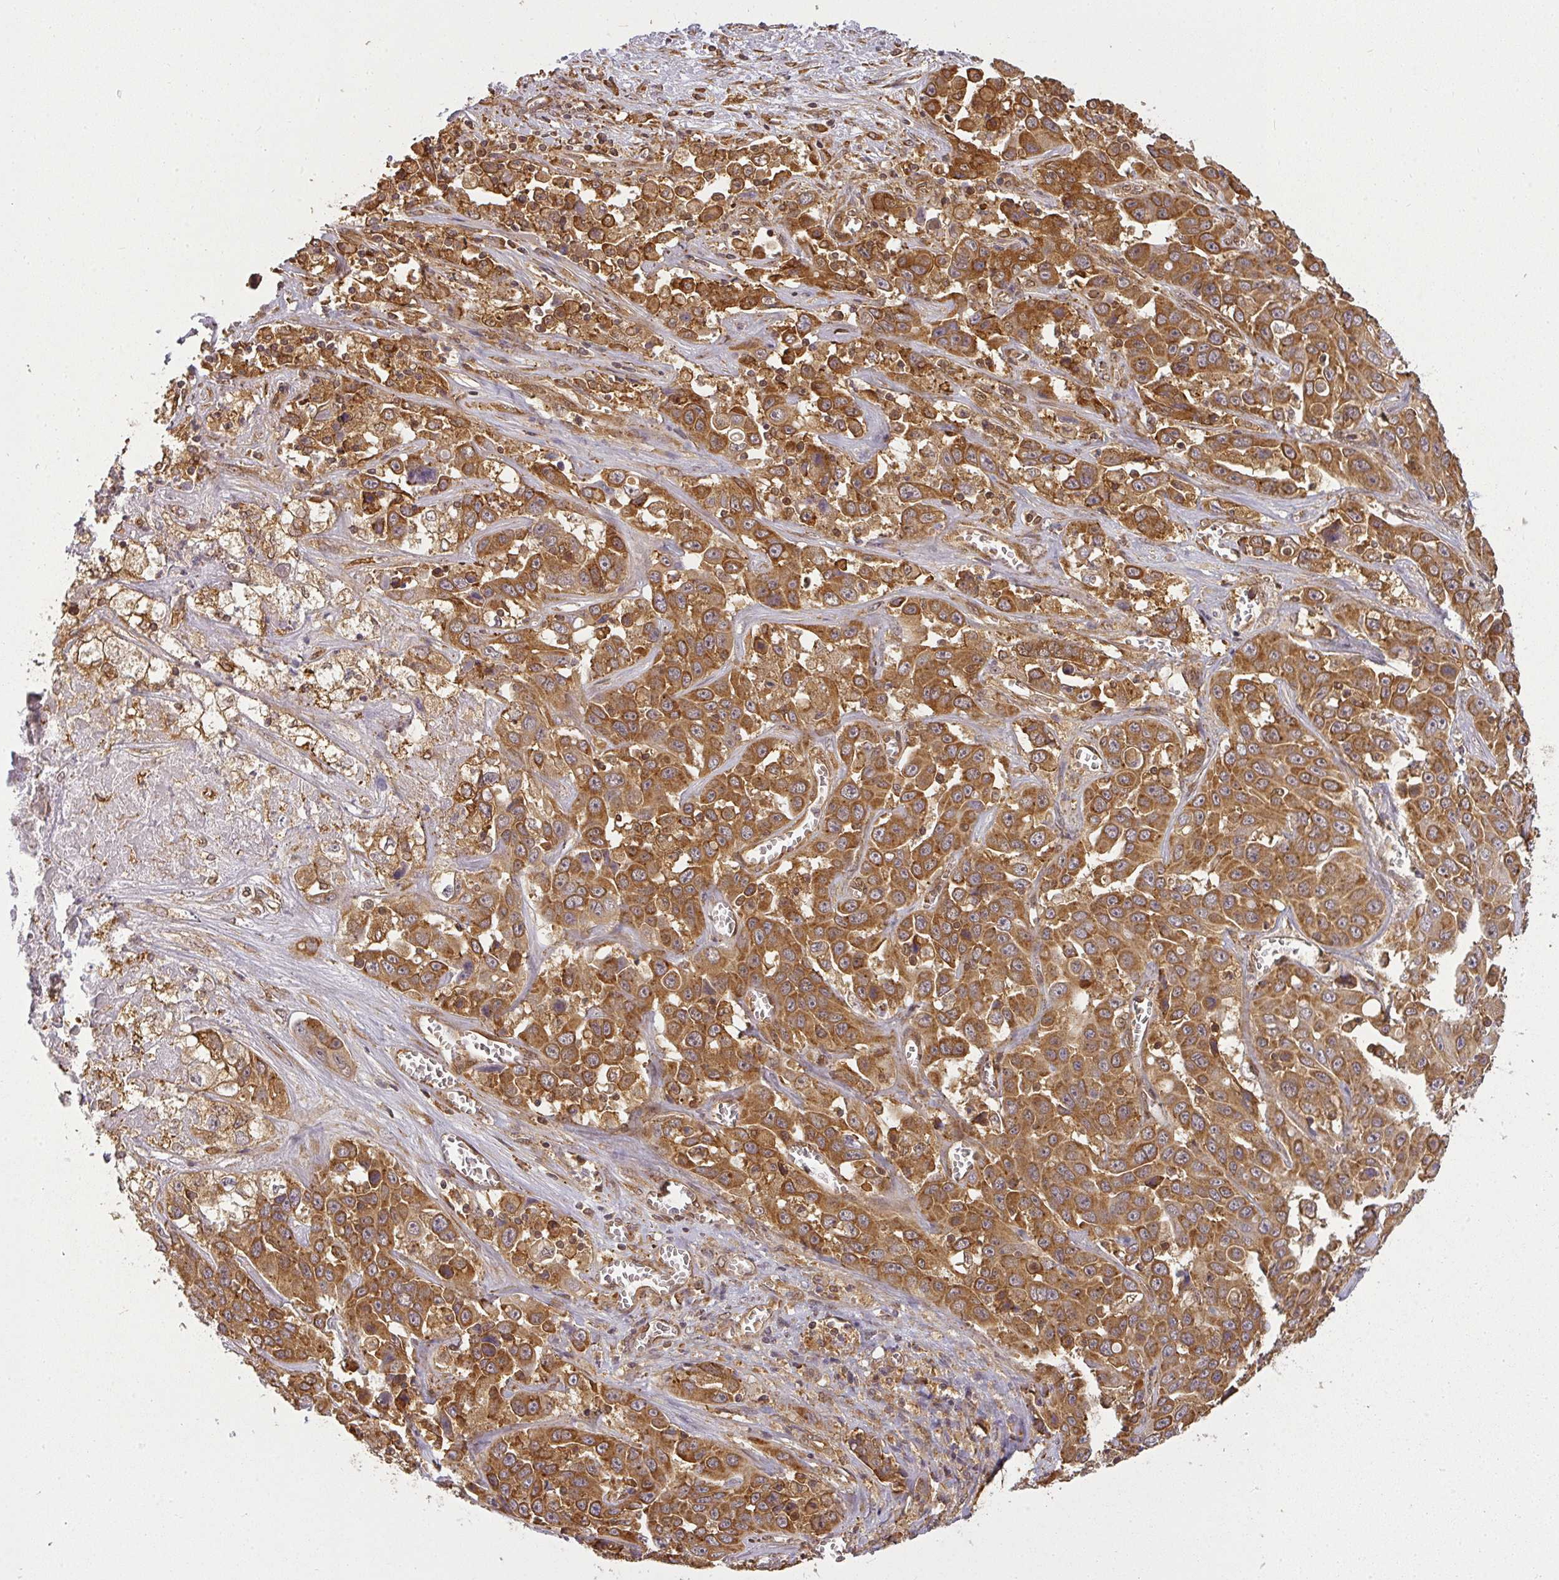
{"staining": {"intensity": "strong", "quantity": ">75%", "location": "cytoplasmic/membranous"}, "tissue": "liver cancer", "cell_type": "Tumor cells", "image_type": "cancer", "snomed": [{"axis": "morphology", "description": "Cholangiocarcinoma"}, {"axis": "topography", "description": "Liver"}], "caption": "Cholangiocarcinoma (liver) tissue reveals strong cytoplasmic/membranous staining in approximately >75% of tumor cells", "gene": "PPP6R3", "patient": {"sex": "female", "age": 52}}